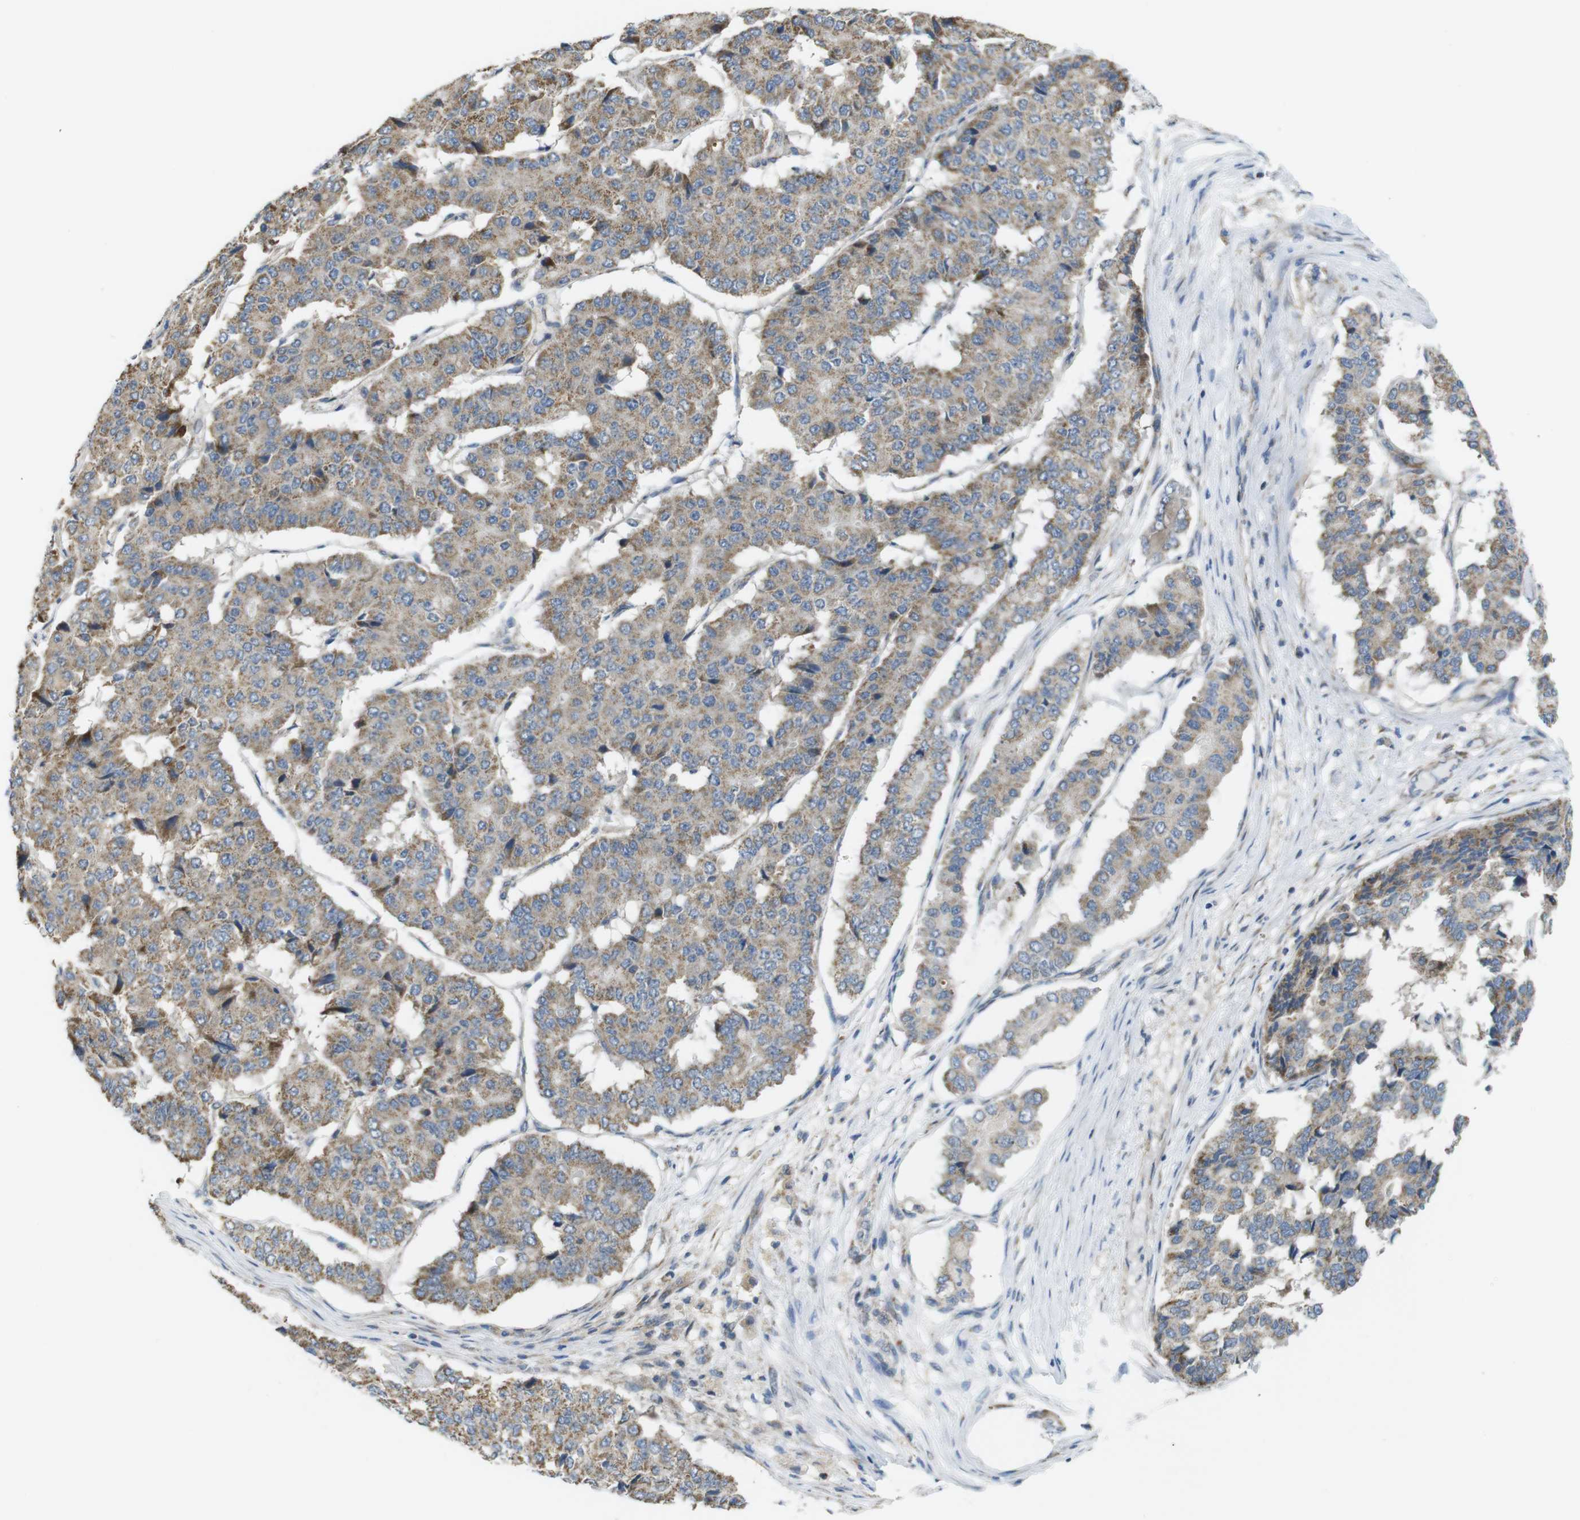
{"staining": {"intensity": "moderate", "quantity": ">75%", "location": "cytoplasmic/membranous"}, "tissue": "pancreatic cancer", "cell_type": "Tumor cells", "image_type": "cancer", "snomed": [{"axis": "morphology", "description": "Adenocarcinoma, NOS"}, {"axis": "topography", "description": "Pancreas"}], "caption": "A histopathology image showing moderate cytoplasmic/membranous positivity in about >75% of tumor cells in pancreatic cancer (adenocarcinoma), as visualized by brown immunohistochemical staining.", "gene": "MARCHF1", "patient": {"sex": "male", "age": 50}}